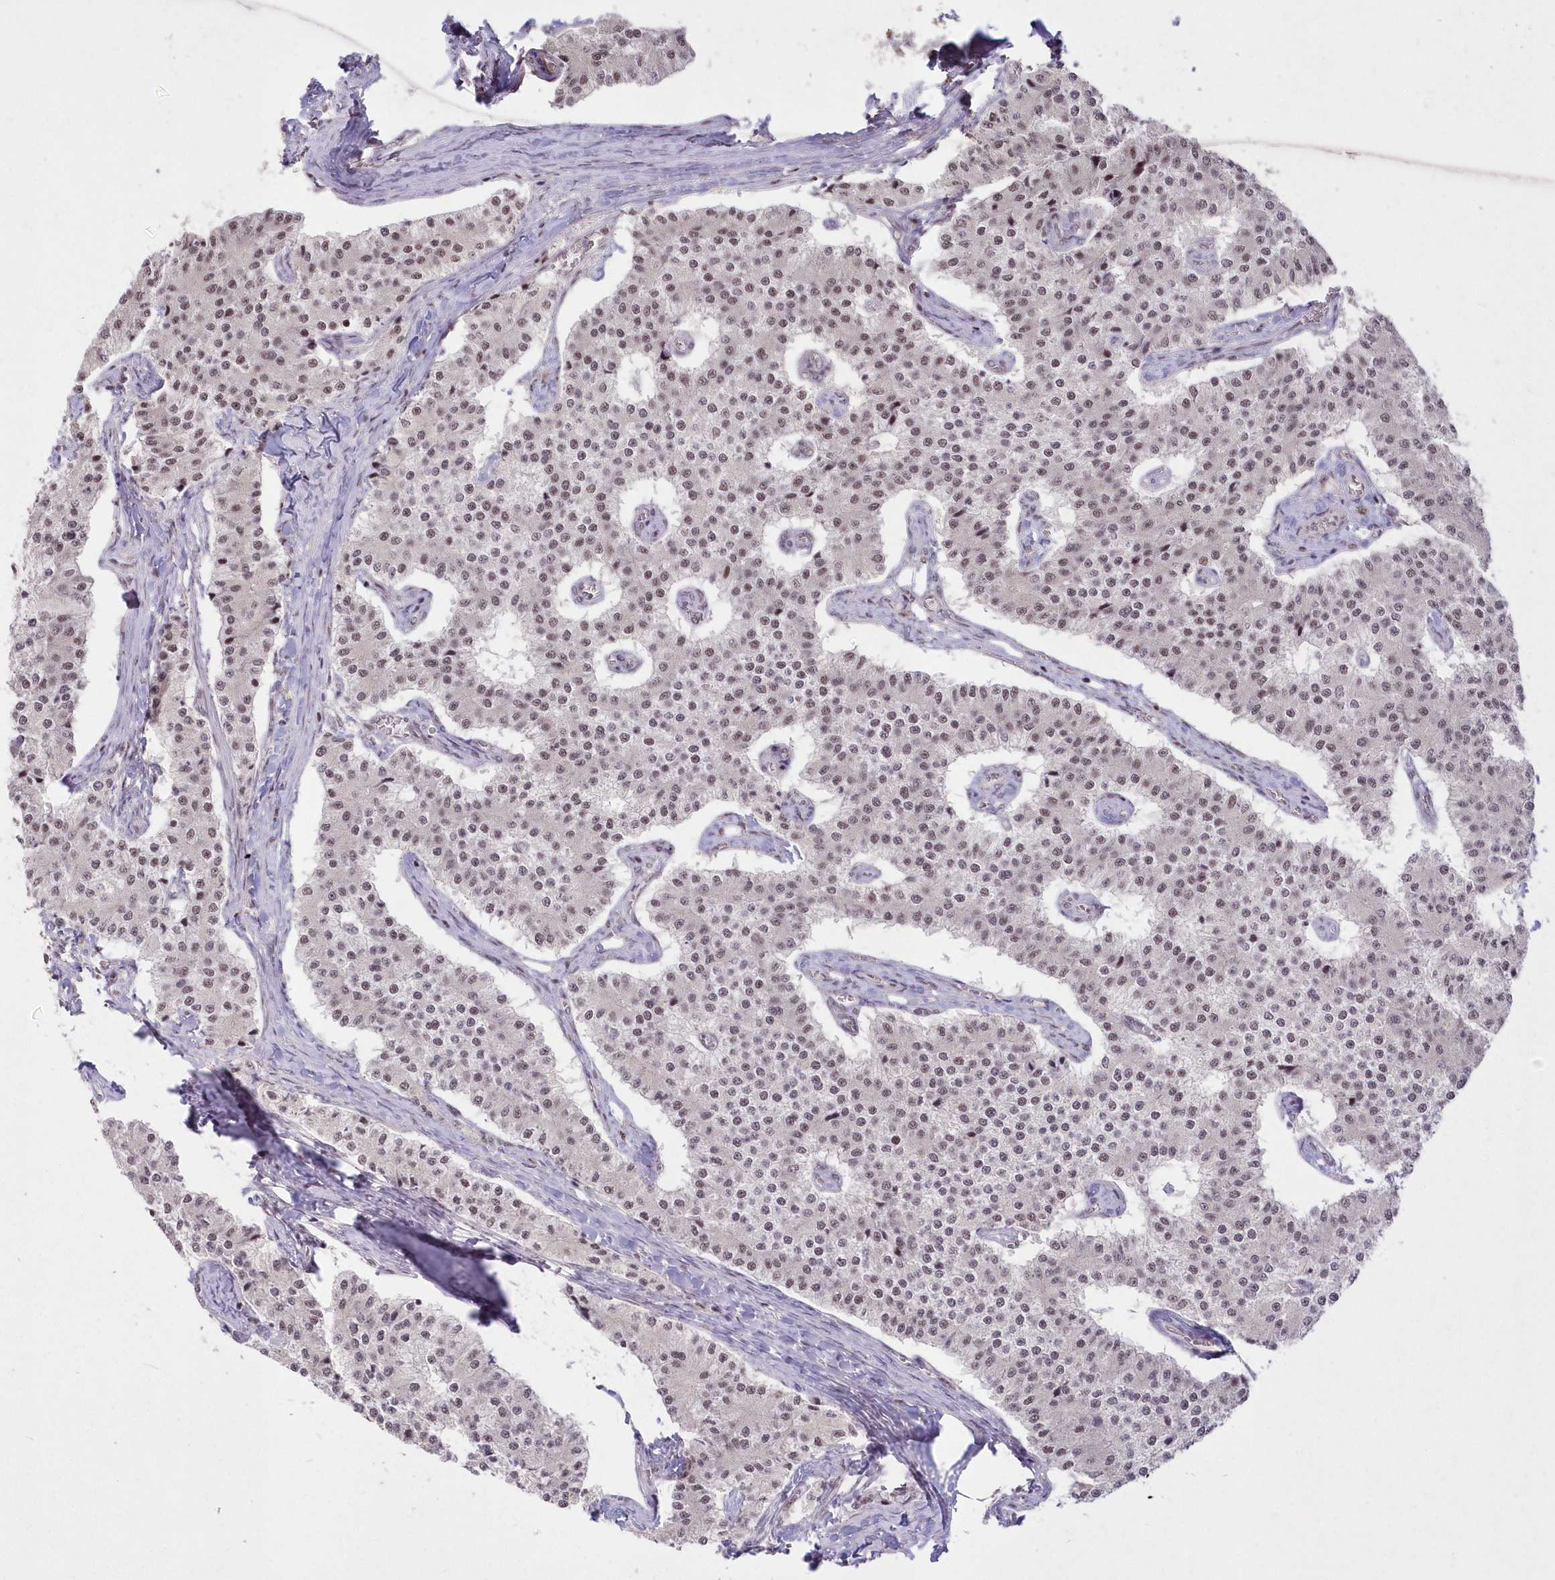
{"staining": {"intensity": "weak", "quantity": ">75%", "location": "nuclear"}, "tissue": "carcinoid", "cell_type": "Tumor cells", "image_type": "cancer", "snomed": [{"axis": "morphology", "description": "Carcinoid, malignant, NOS"}, {"axis": "topography", "description": "Colon"}], "caption": "Immunohistochemistry (IHC) micrograph of neoplastic tissue: carcinoid (malignant) stained using immunohistochemistry (IHC) displays low levels of weak protein expression localized specifically in the nuclear of tumor cells, appearing as a nuclear brown color.", "gene": "WBP1L", "patient": {"sex": "female", "age": 52}}